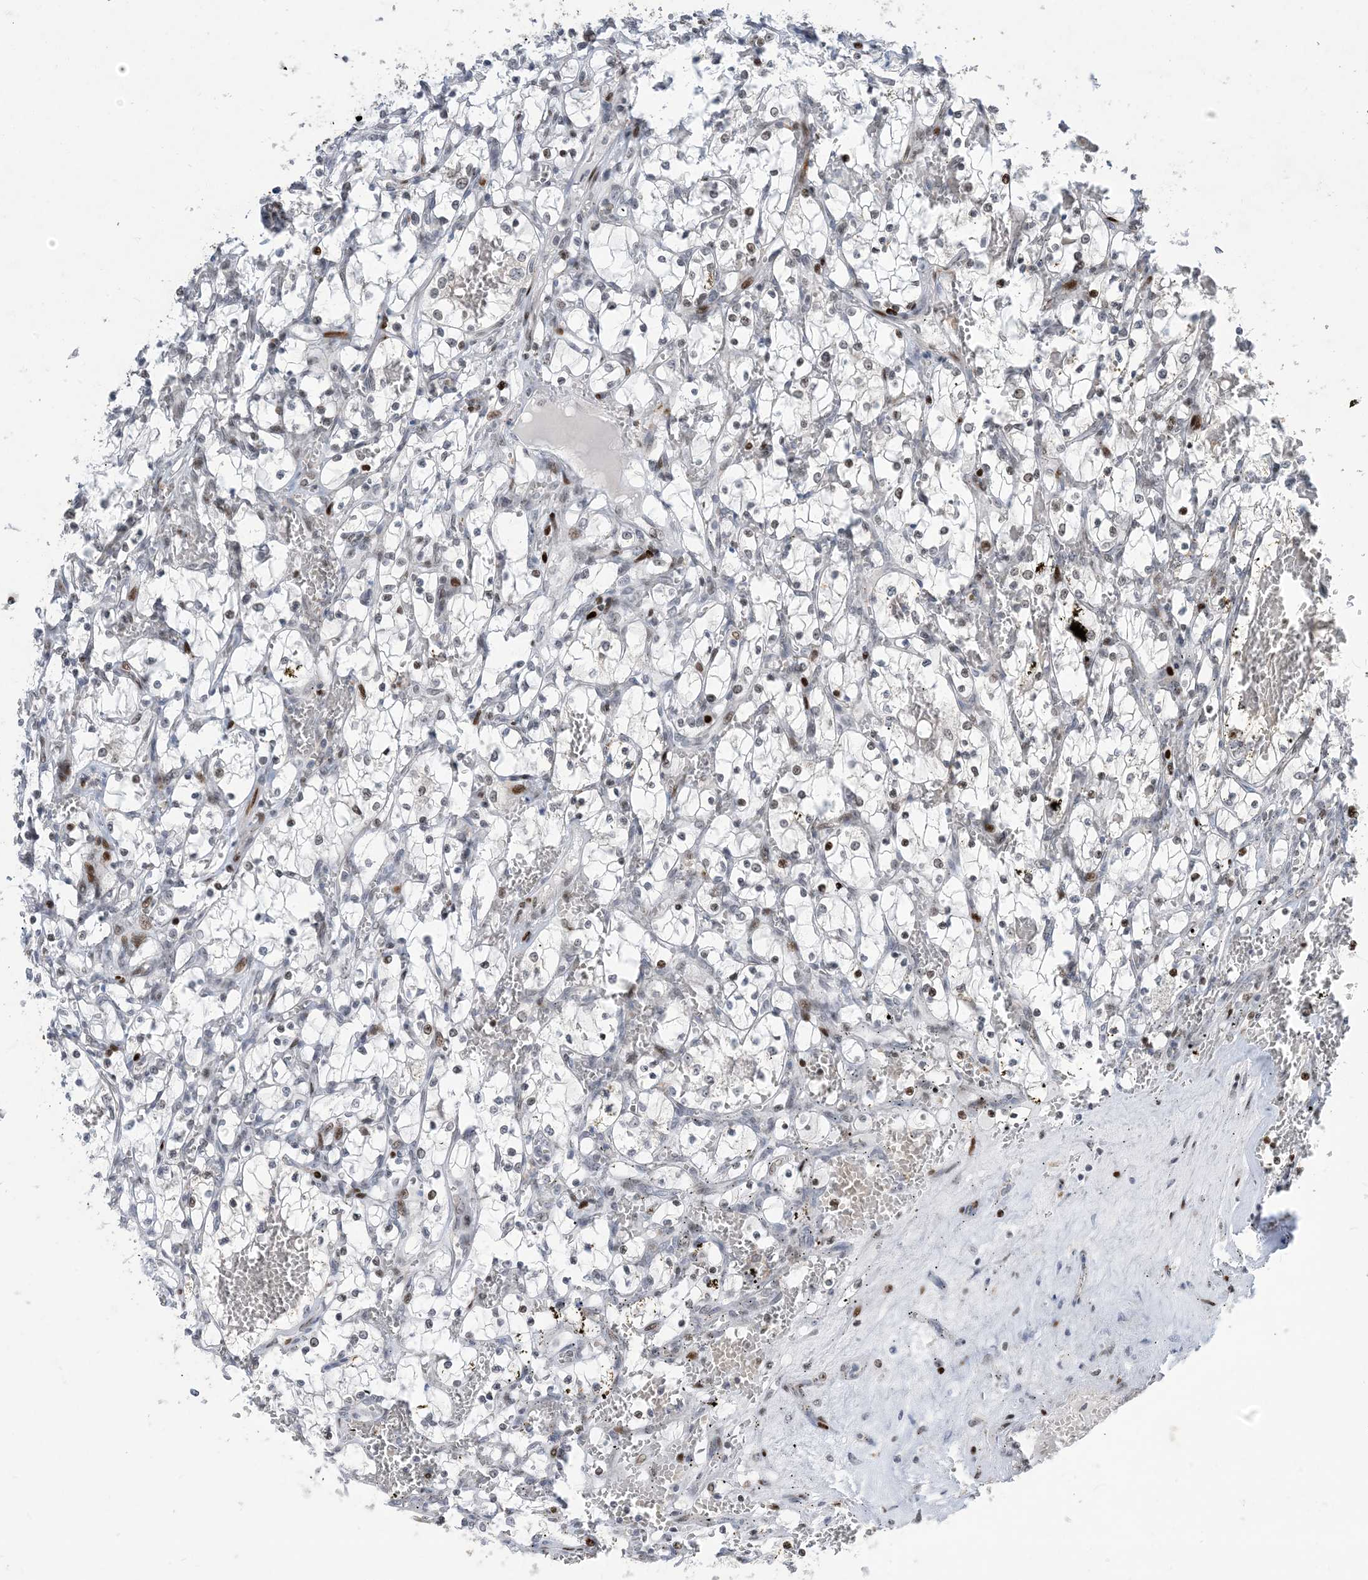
{"staining": {"intensity": "moderate", "quantity": "<25%", "location": "nuclear"}, "tissue": "renal cancer", "cell_type": "Tumor cells", "image_type": "cancer", "snomed": [{"axis": "morphology", "description": "Adenocarcinoma, NOS"}, {"axis": "topography", "description": "Kidney"}], "caption": "Renal cancer was stained to show a protein in brown. There is low levels of moderate nuclear positivity in approximately <25% of tumor cells.", "gene": "SLC25A53", "patient": {"sex": "female", "age": 69}}